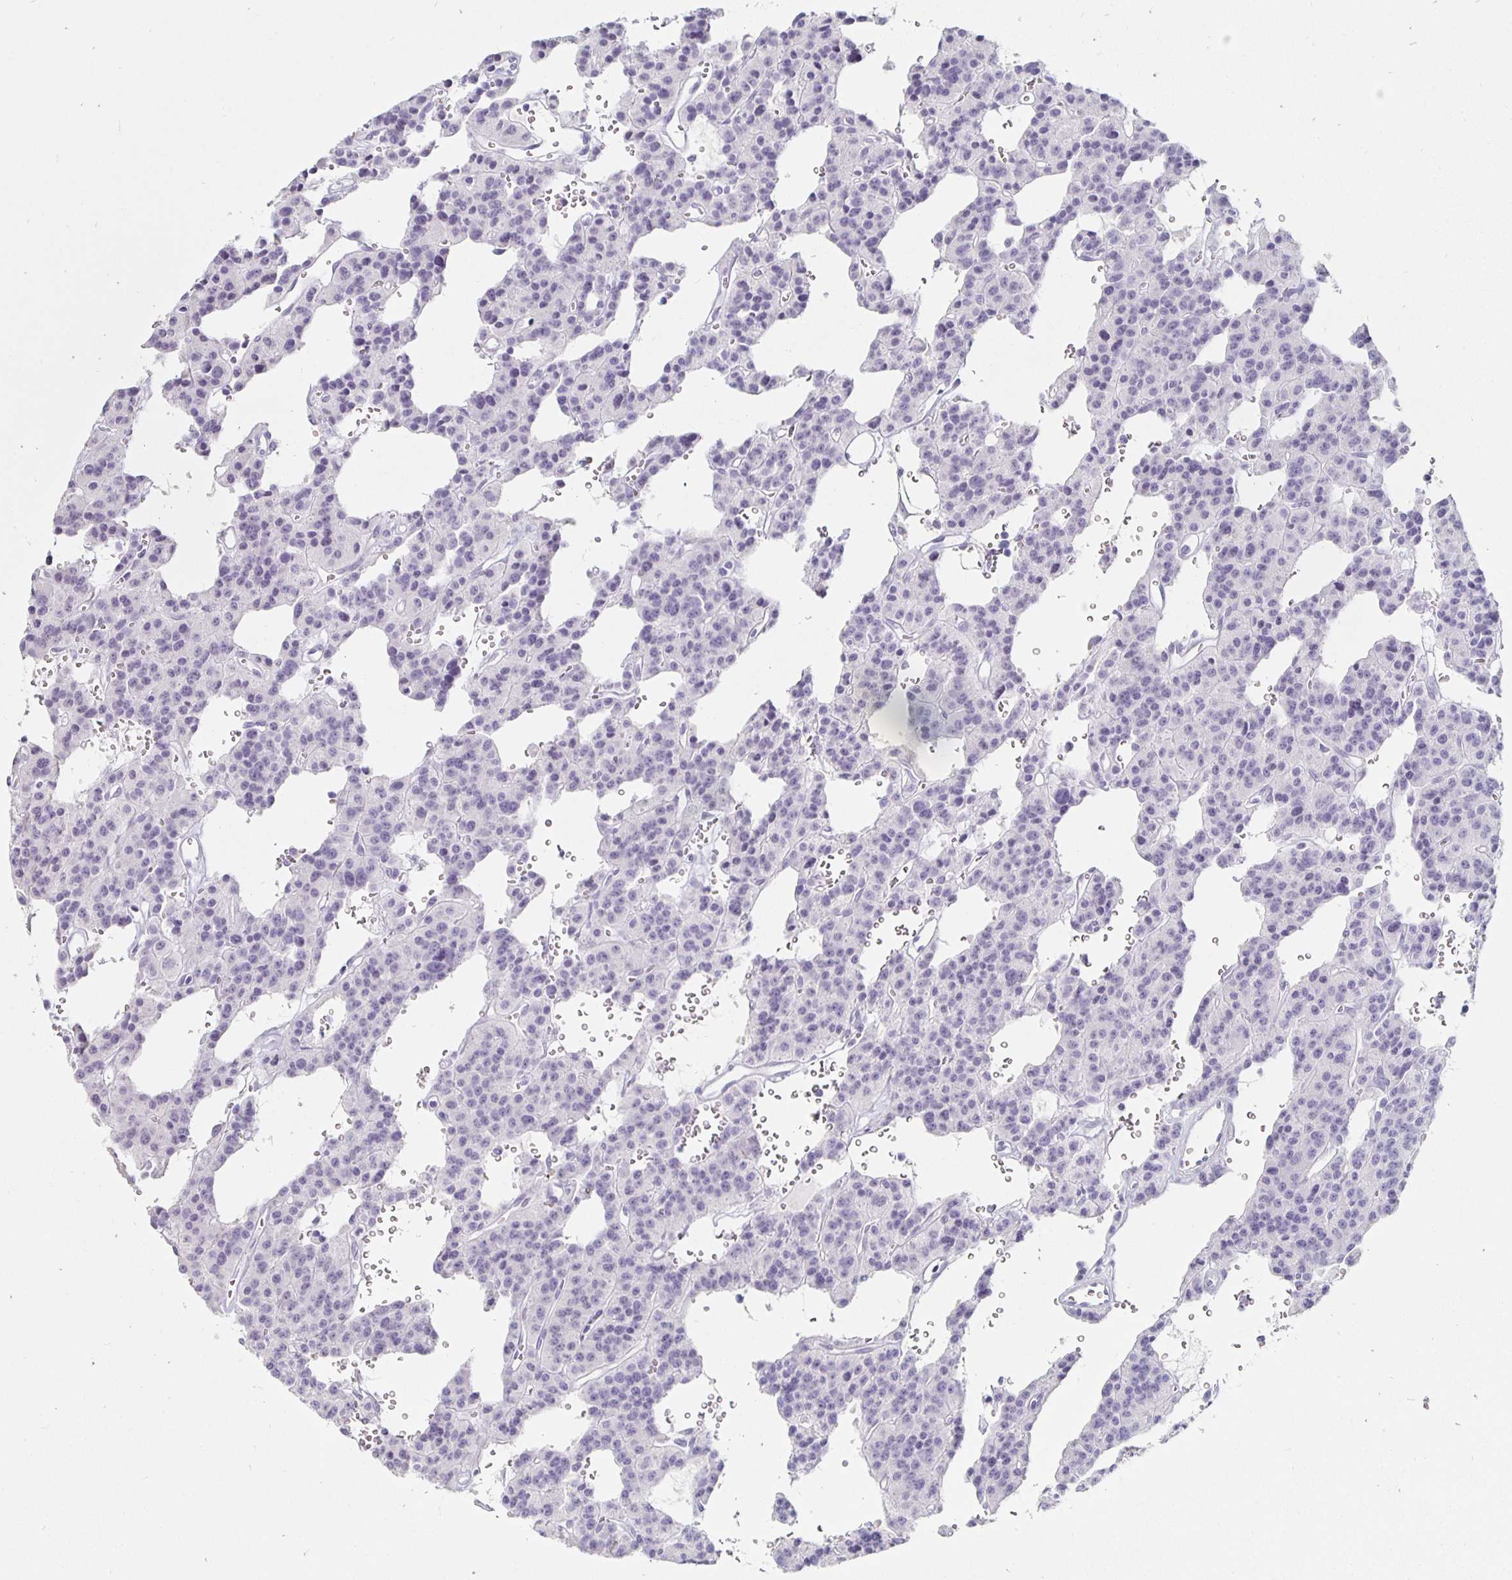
{"staining": {"intensity": "negative", "quantity": "none", "location": "none"}, "tissue": "carcinoid", "cell_type": "Tumor cells", "image_type": "cancer", "snomed": [{"axis": "morphology", "description": "Carcinoid, malignant, NOS"}, {"axis": "topography", "description": "Lung"}], "caption": "Immunohistochemistry histopathology image of neoplastic tissue: carcinoid stained with DAB (3,3'-diaminobenzidine) shows no significant protein staining in tumor cells.", "gene": "KCNQ2", "patient": {"sex": "female", "age": 71}}